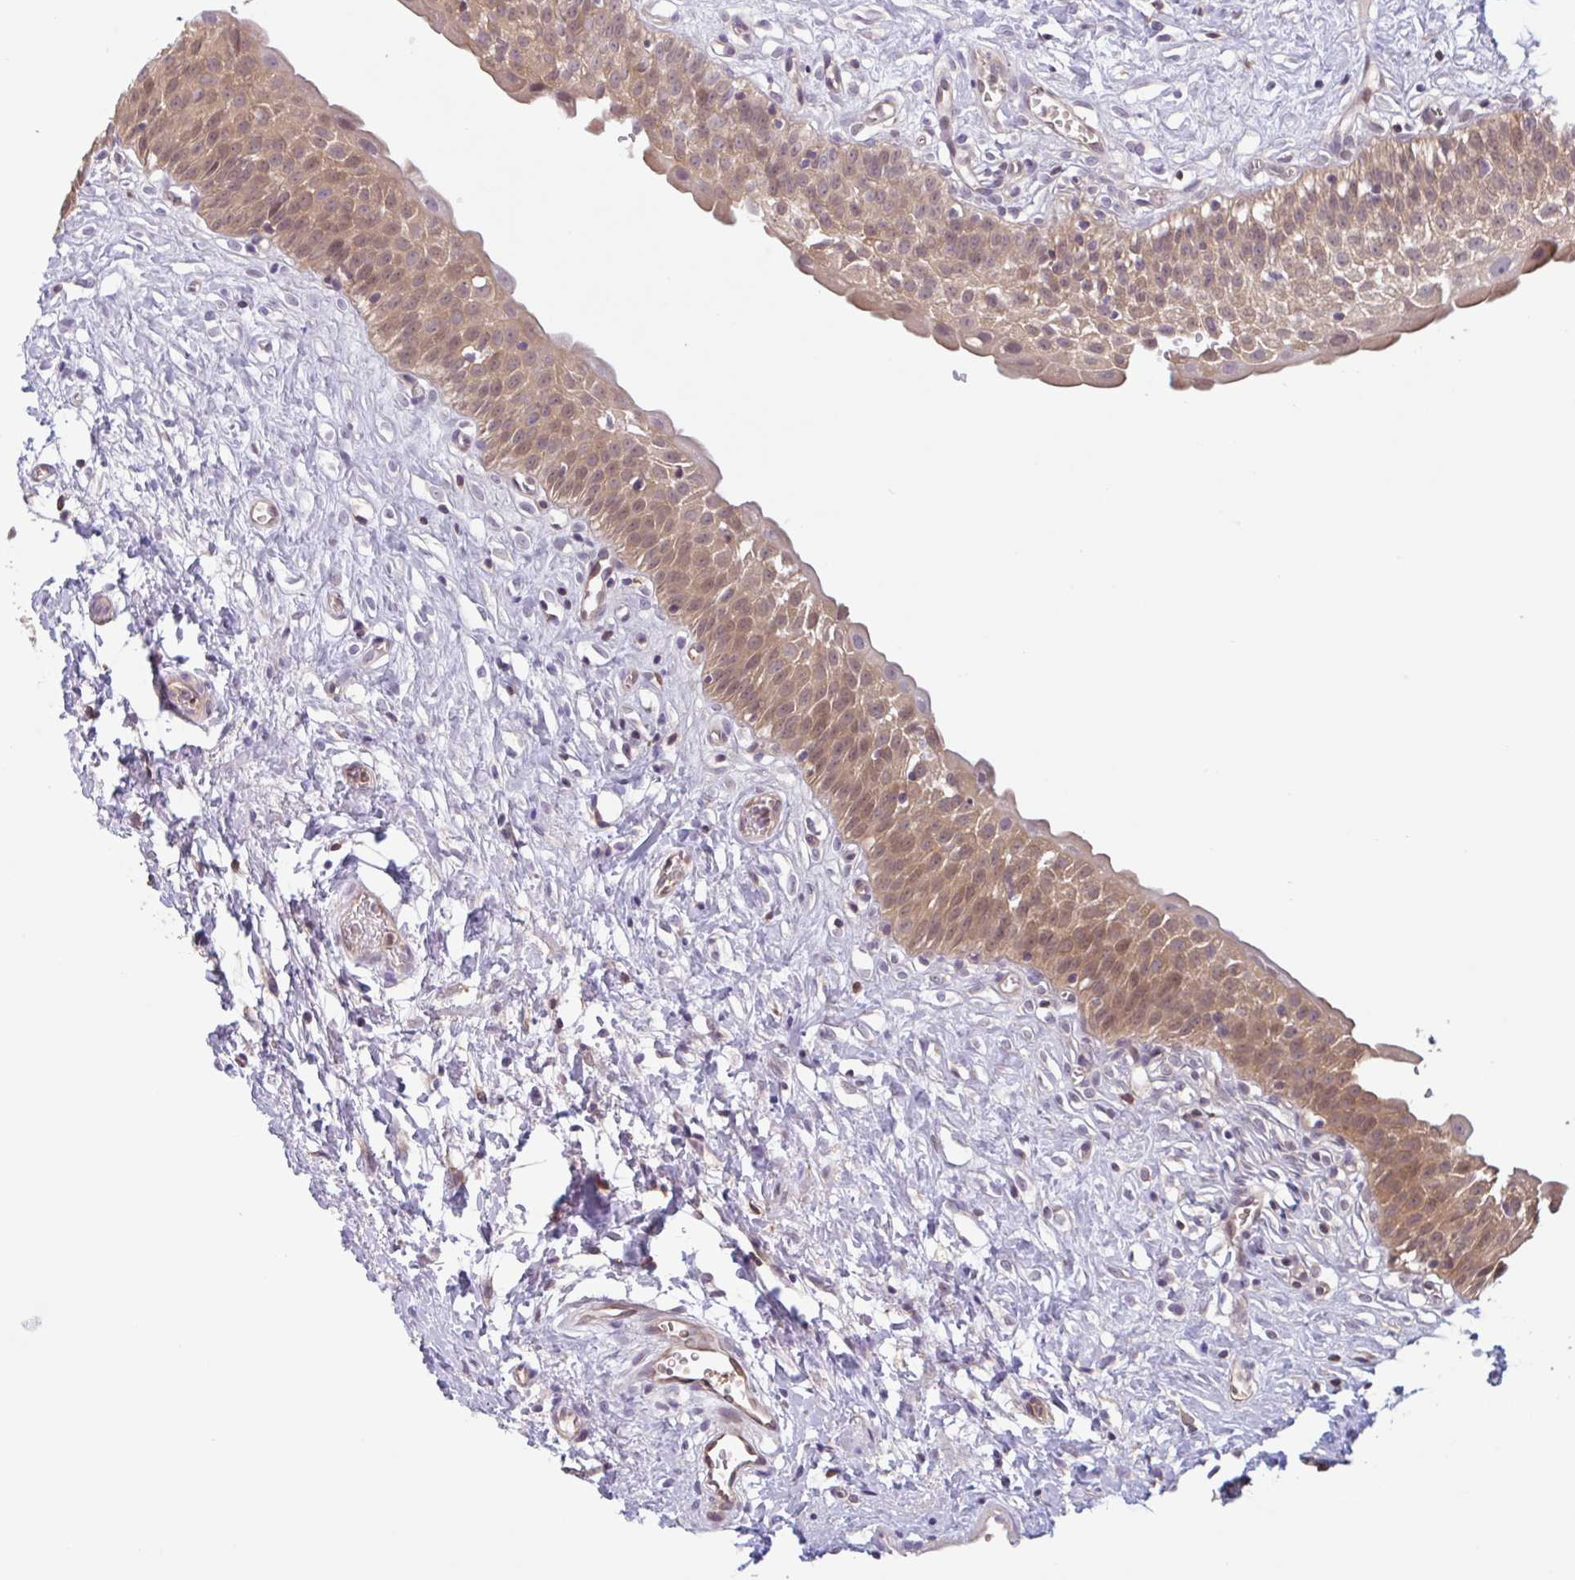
{"staining": {"intensity": "moderate", "quantity": ">75%", "location": "cytoplasmic/membranous,nuclear"}, "tissue": "urinary bladder", "cell_type": "Urothelial cells", "image_type": "normal", "snomed": [{"axis": "morphology", "description": "Normal tissue, NOS"}, {"axis": "topography", "description": "Urinary bladder"}], "caption": "Immunohistochemistry (IHC) (DAB) staining of normal human urinary bladder shows moderate cytoplasmic/membranous,nuclear protein staining in about >75% of urothelial cells. The staining was performed using DAB (3,3'-diaminobenzidine), with brown indicating positive protein expression. Nuclei are stained blue with hematoxylin.", "gene": "OTOP2", "patient": {"sex": "male", "age": 51}}